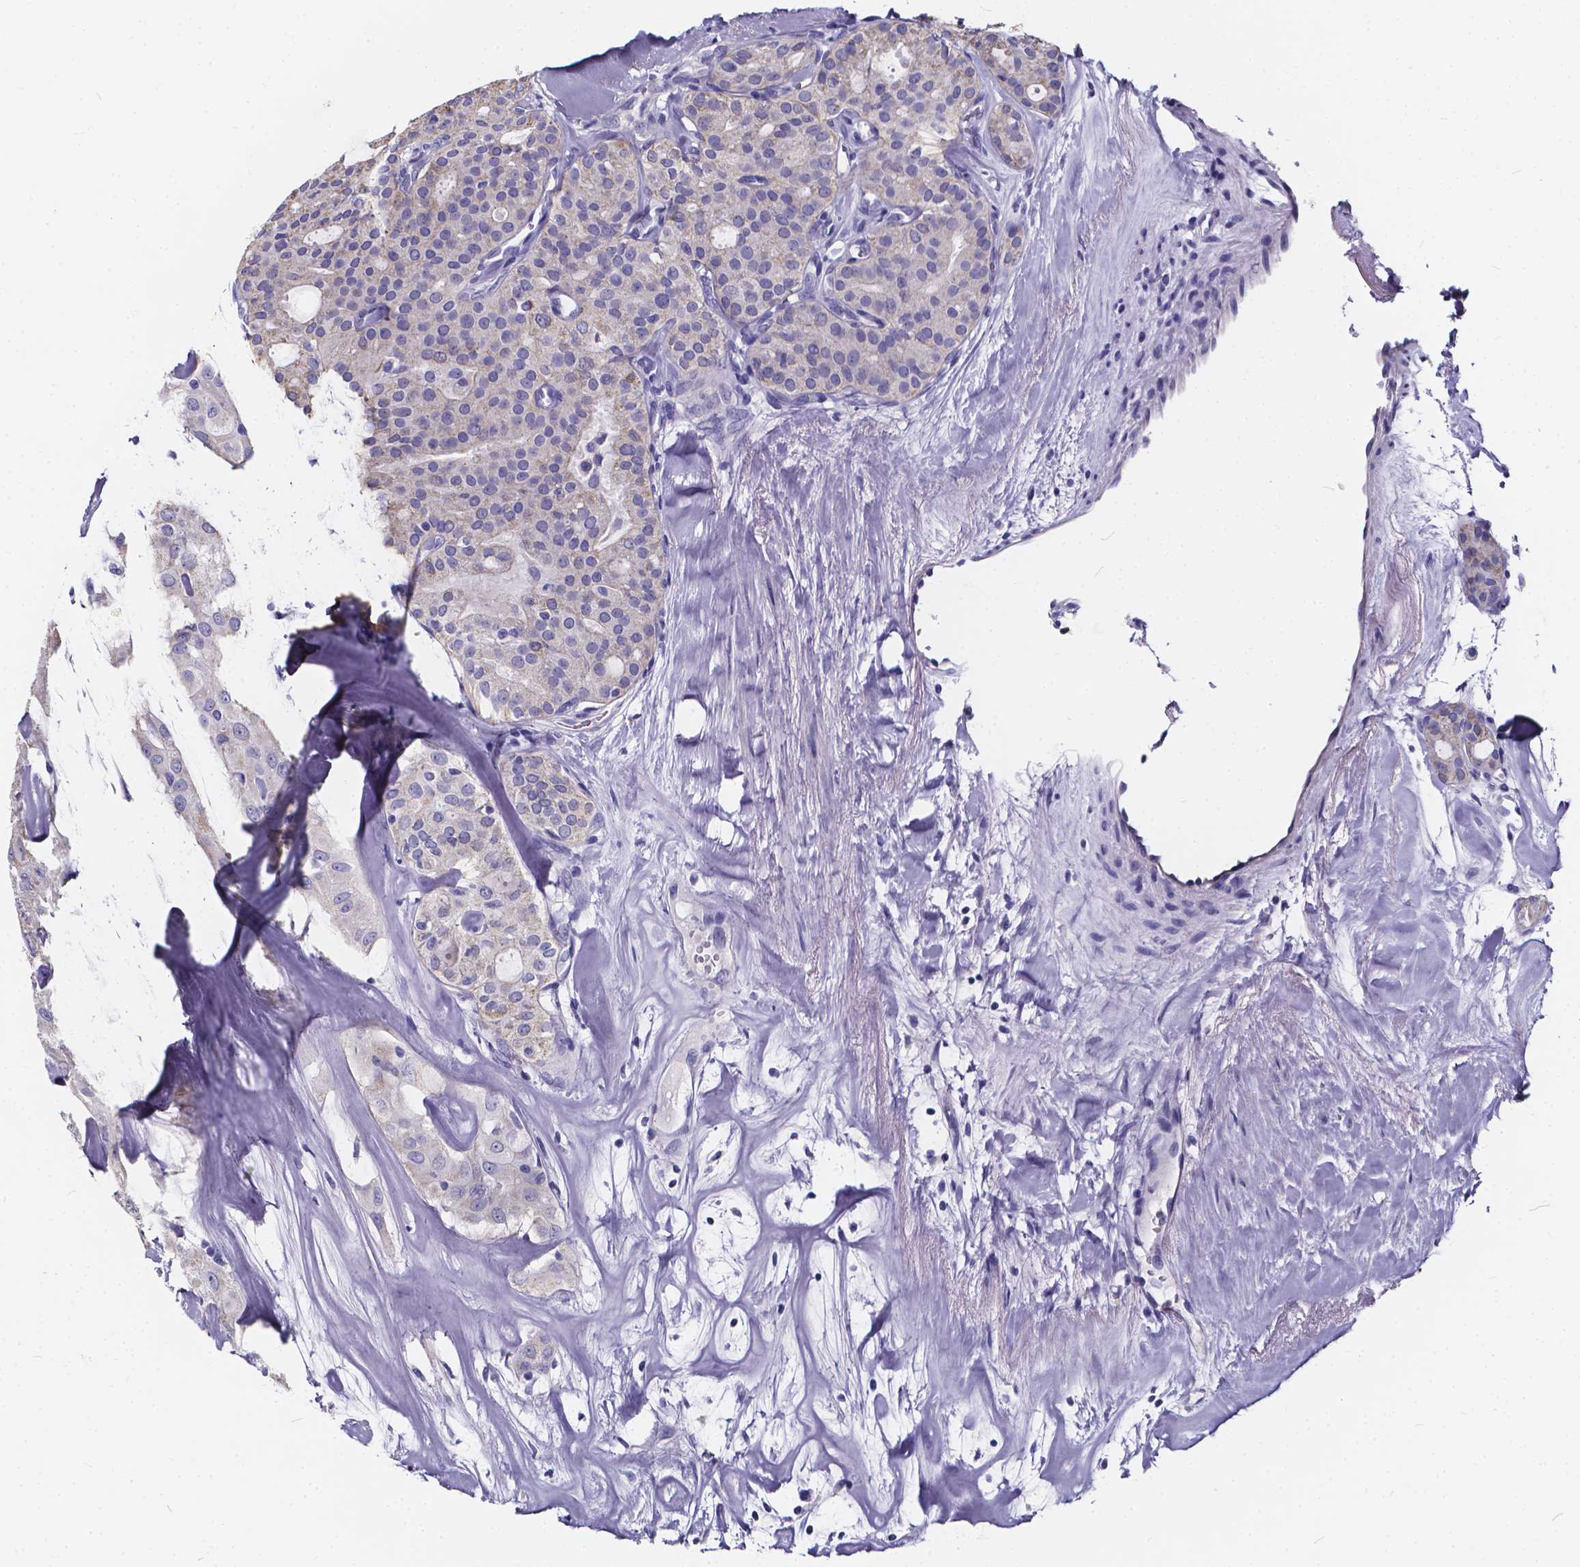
{"staining": {"intensity": "negative", "quantity": "none", "location": "none"}, "tissue": "thyroid cancer", "cell_type": "Tumor cells", "image_type": "cancer", "snomed": [{"axis": "morphology", "description": "Follicular adenoma carcinoma, NOS"}, {"axis": "topography", "description": "Thyroid gland"}], "caption": "Protein analysis of thyroid cancer (follicular adenoma carcinoma) reveals no significant positivity in tumor cells.", "gene": "SPEF2", "patient": {"sex": "male", "age": 75}}